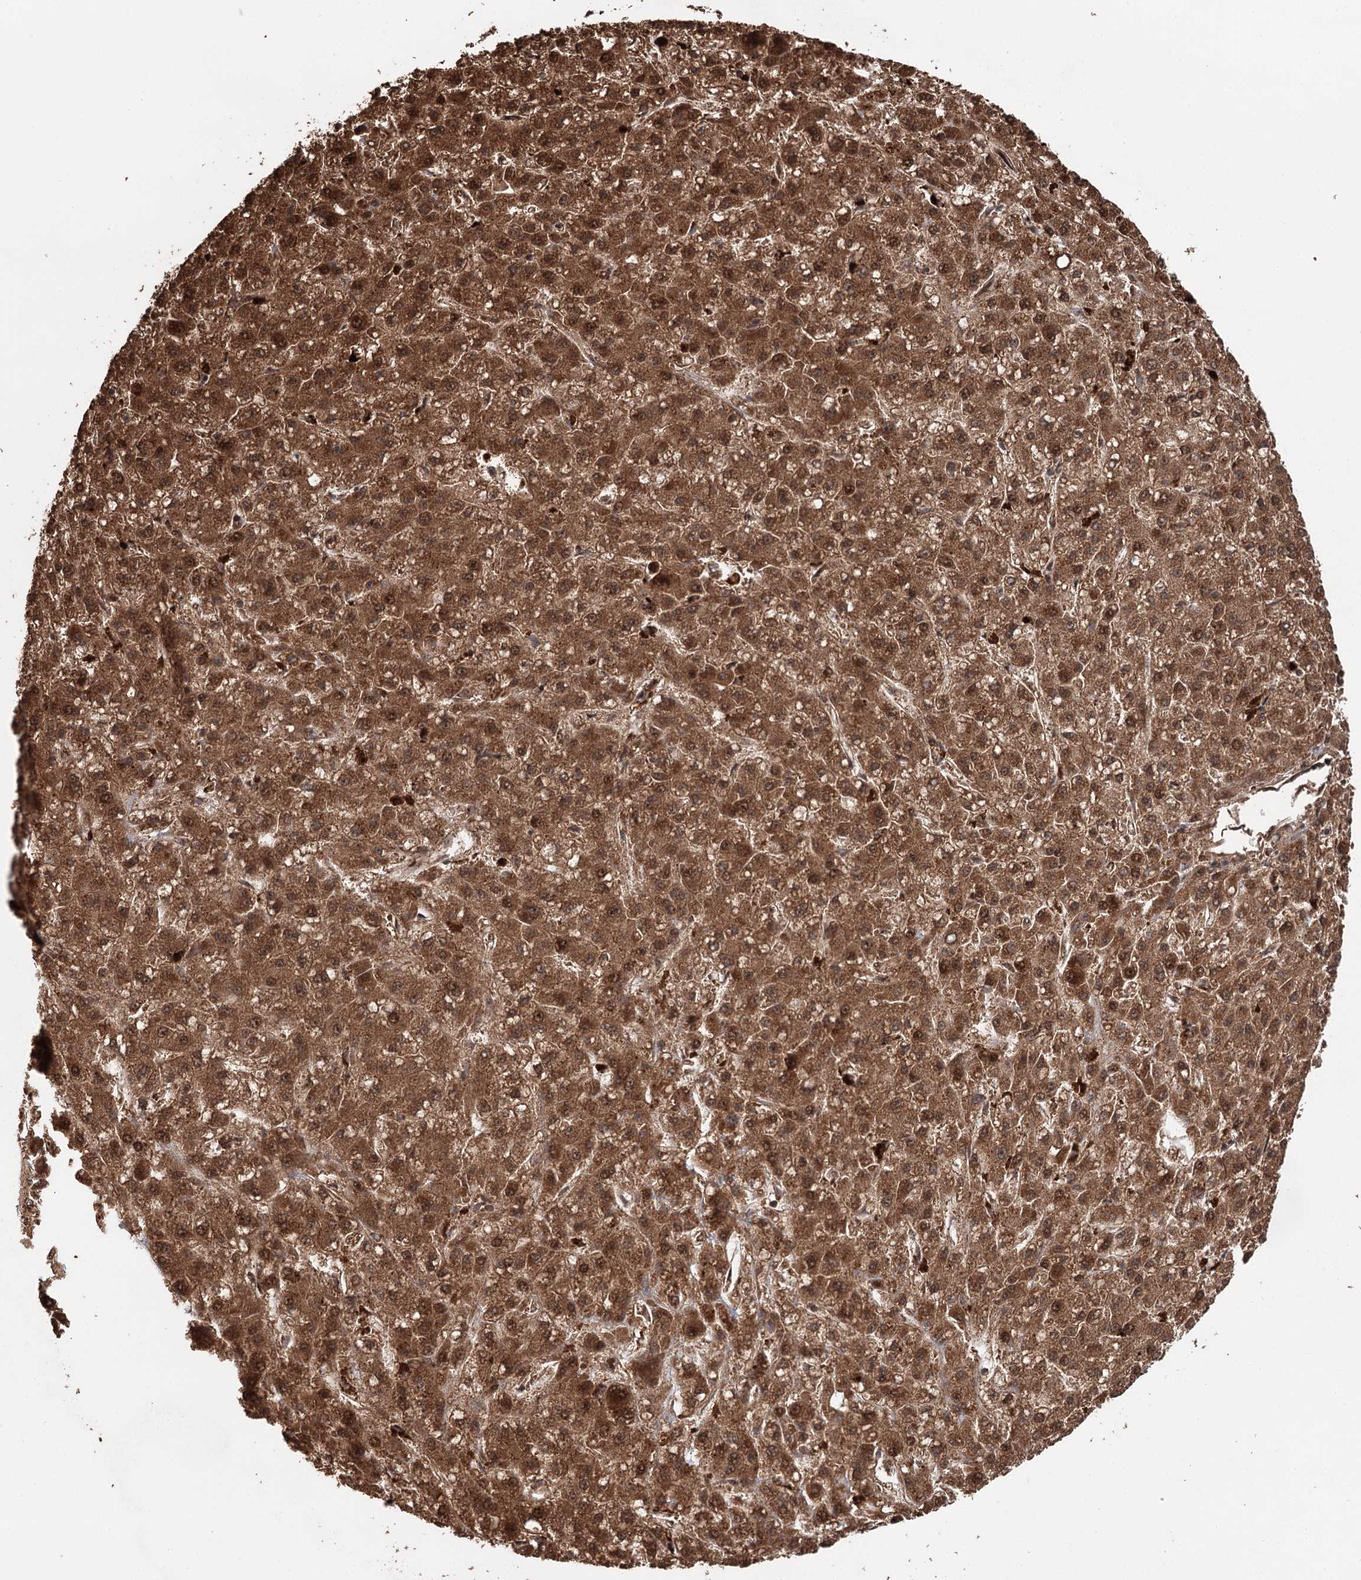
{"staining": {"intensity": "strong", "quantity": ">75%", "location": "cytoplasmic/membranous,nuclear"}, "tissue": "liver cancer", "cell_type": "Tumor cells", "image_type": "cancer", "snomed": [{"axis": "morphology", "description": "Carcinoma, Hepatocellular, NOS"}, {"axis": "topography", "description": "Liver"}], "caption": "Immunohistochemistry (IHC) of hepatocellular carcinoma (liver) exhibits high levels of strong cytoplasmic/membranous and nuclear staining in approximately >75% of tumor cells.", "gene": "N6AMT1", "patient": {"sex": "male", "age": 67}}